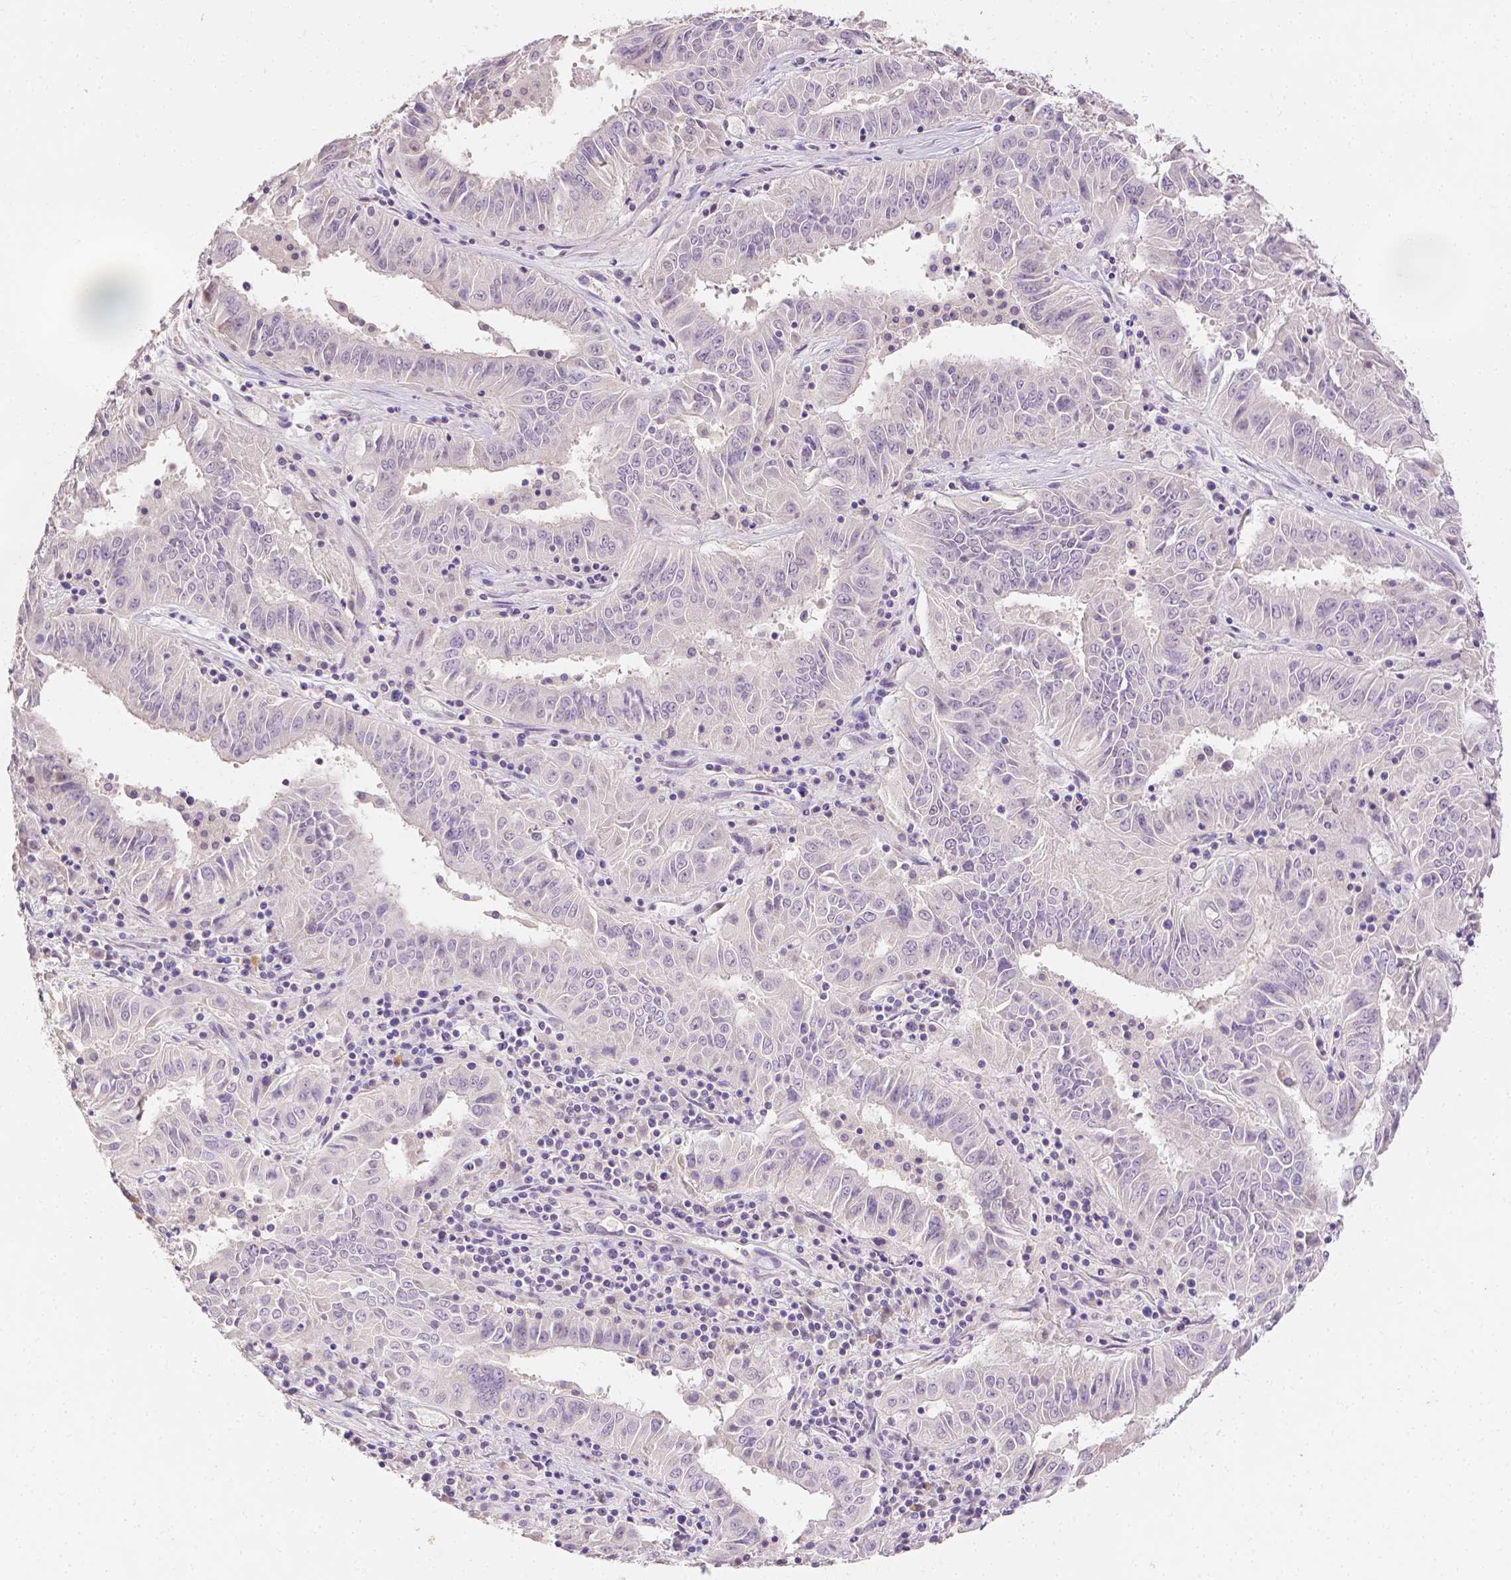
{"staining": {"intensity": "negative", "quantity": "none", "location": "none"}, "tissue": "pancreatic cancer", "cell_type": "Tumor cells", "image_type": "cancer", "snomed": [{"axis": "morphology", "description": "Adenocarcinoma, NOS"}, {"axis": "topography", "description": "Pancreas"}], "caption": "Photomicrograph shows no protein expression in tumor cells of adenocarcinoma (pancreatic) tissue.", "gene": "TGM1", "patient": {"sex": "male", "age": 63}}